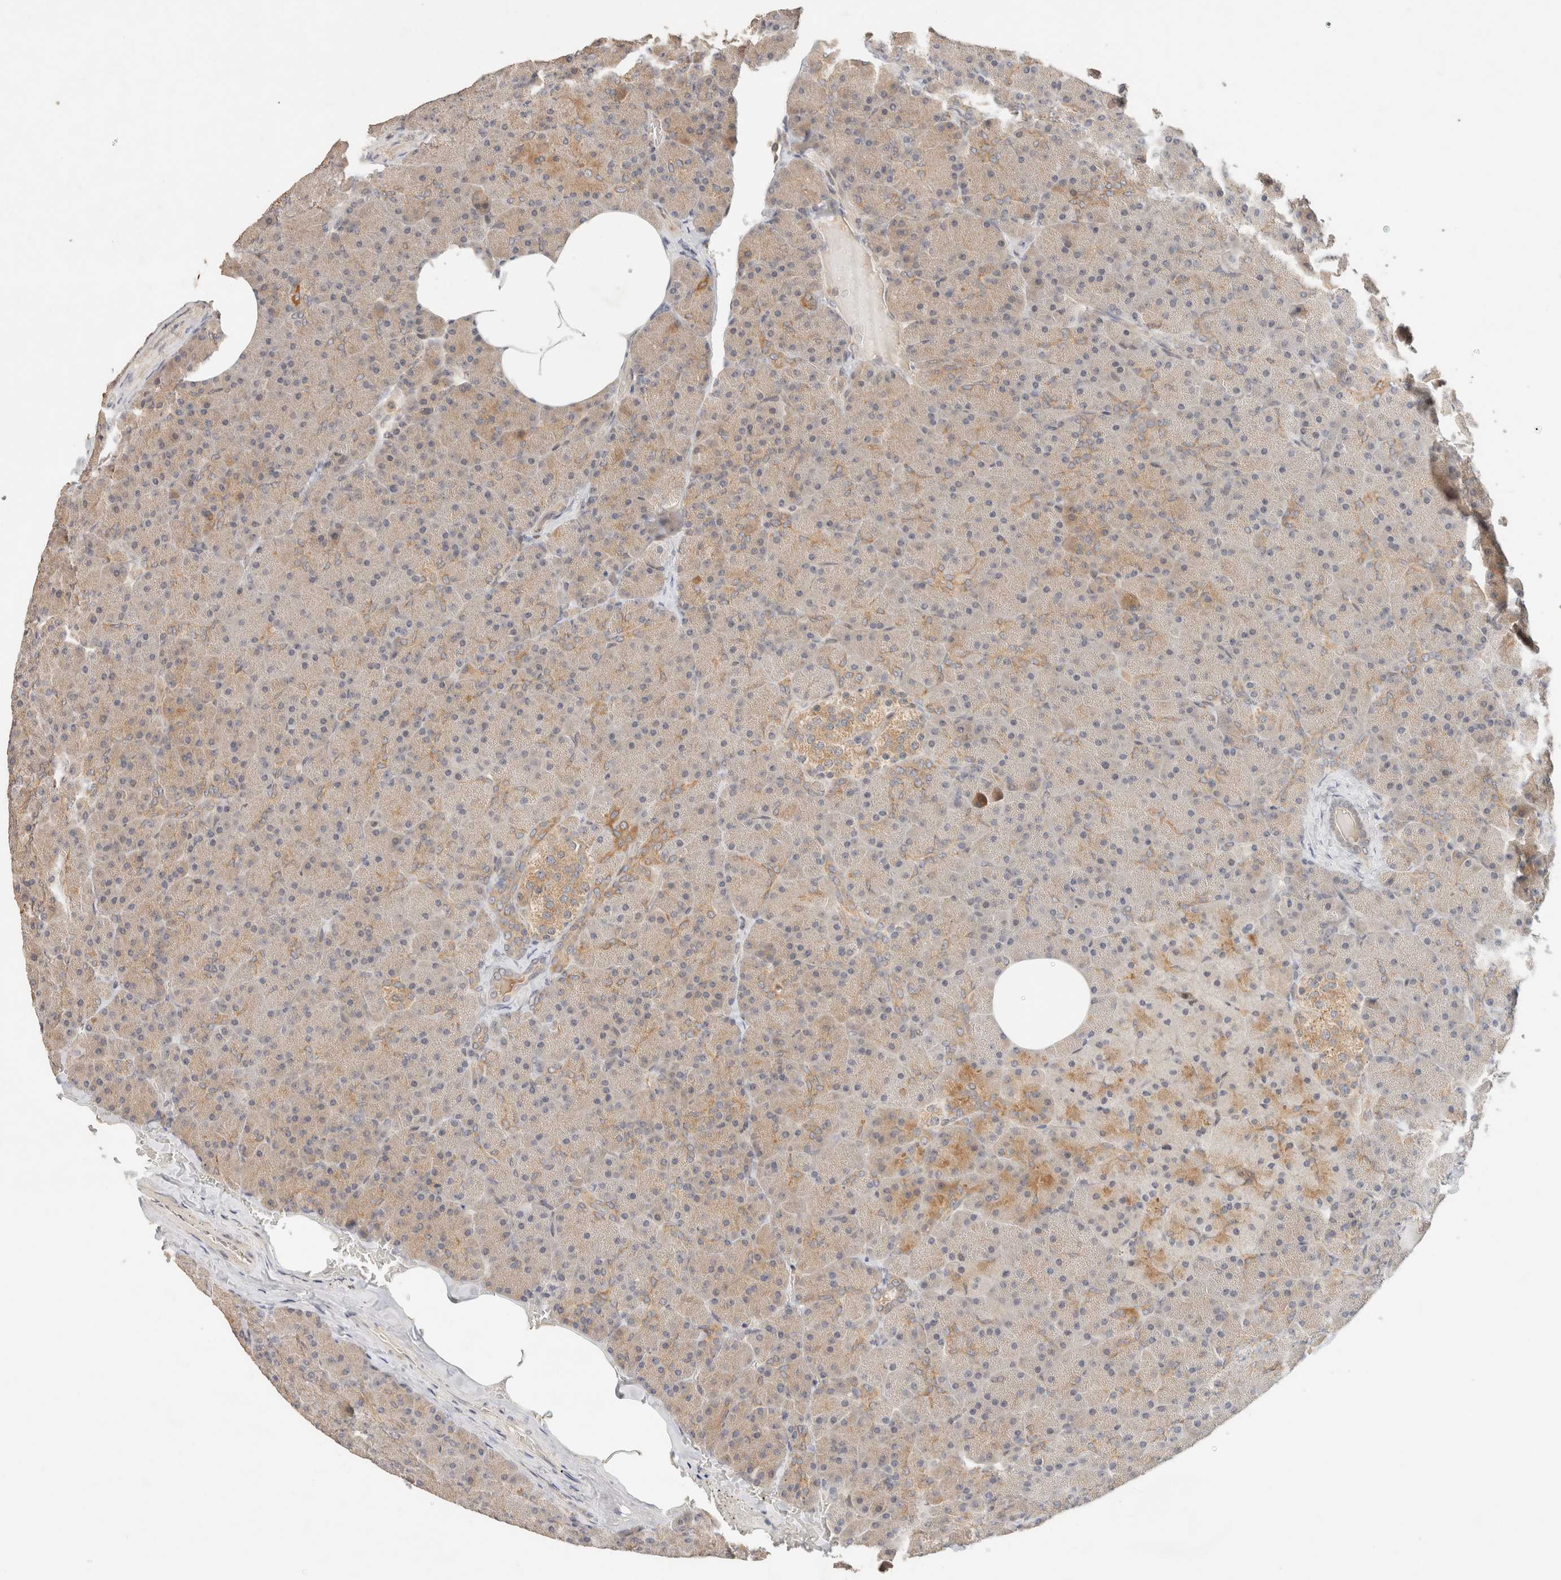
{"staining": {"intensity": "moderate", "quantity": "25%-75%", "location": "cytoplasmic/membranous"}, "tissue": "pancreas", "cell_type": "Exocrine glandular cells", "image_type": "normal", "snomed": [{"axis": "morphology", "description": "Normal tissue, NOS"}, {"axis": "topography", "description": "Pancreas"}], "caption": "Protein expression analysis of normal pancreas reveals moderate cytoplasmic/membranous staining in about 25%-75% of exocrine glandular cells.", "gene": "TACC1", "patient": {"sex": "female", "age": 35}}